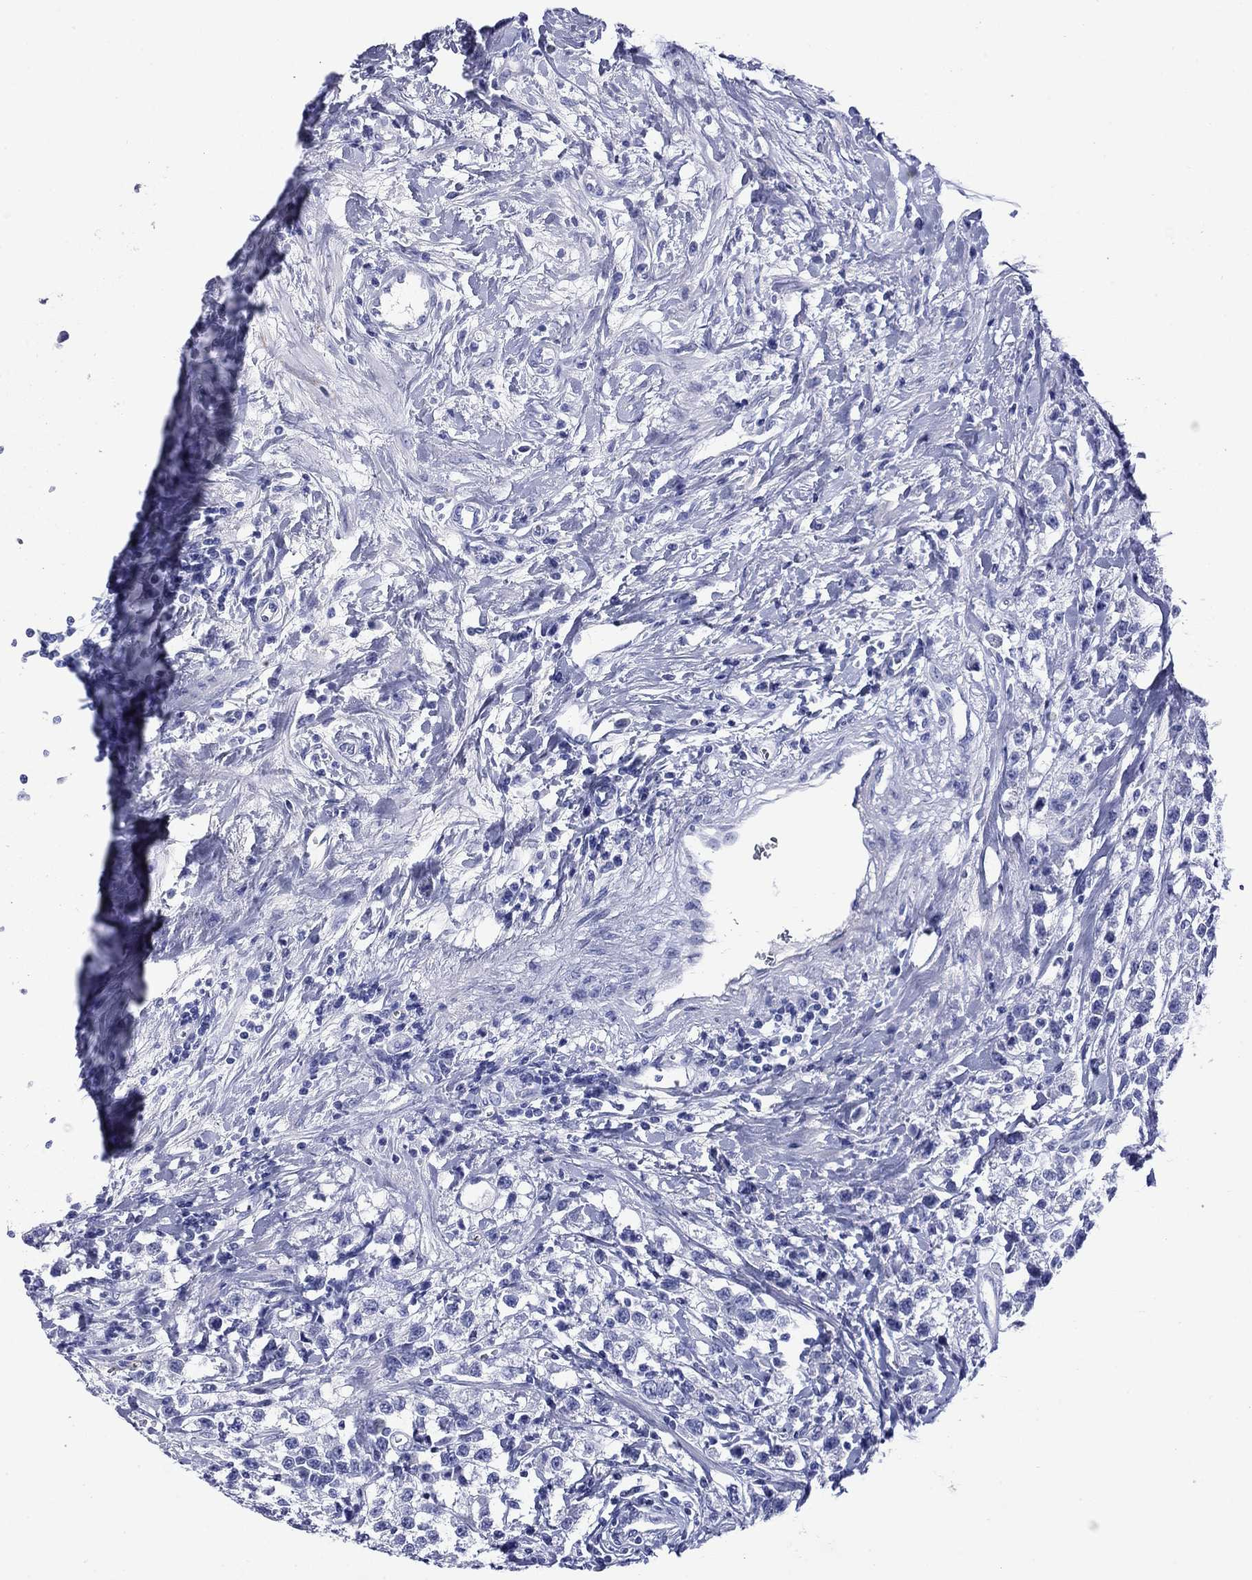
{"staining": {"intensity": "negative", "quantity": "none", "location": "none"}, "tissue": "testis cancer", "cell_type": "Tumor cells", "image_type": "cancer", "snomed": [{"axis": "morphology", "description": "Seminoma, NOS"}, {"axis": "topography", "description": "Testis"}], "caption": "Histopathology image shows no protein staining in tumor cells of seminoma (testis) tissue. Brightfield microscopy of immunohistochemistry (IHC) stained with DAB (3,3'-diaminobenzidine) (brown) and hematoxylin (blue), captured at high magnification.", "gene": "ROM1", "patient": {"sex": "male", "age": 59}}